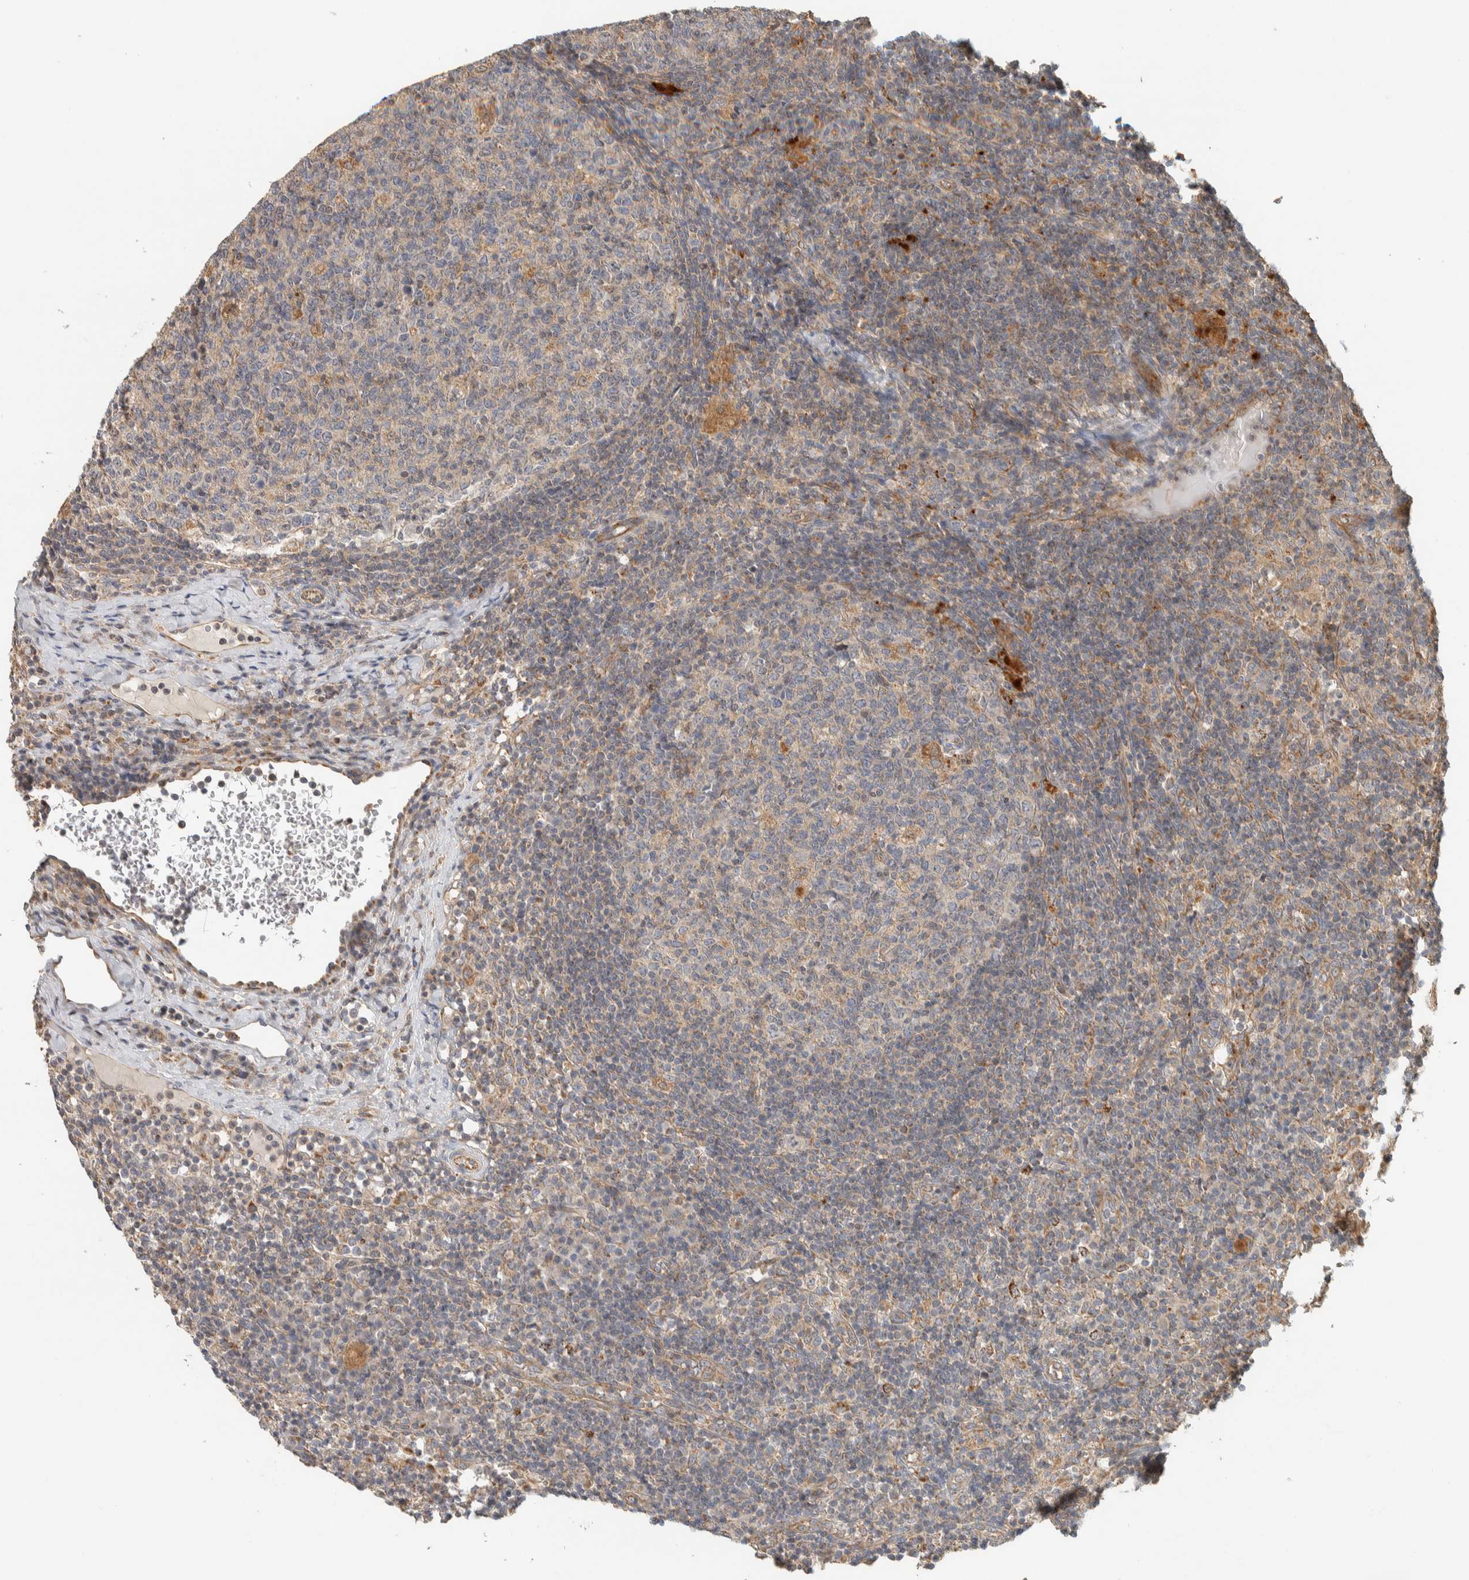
{"staining": {"intensity": "weak", "quantity": "25%-75%", "location": "cytoplasmic/membranous"}, "tissue": "lymph node", "cell_type": "Germinal center cells", "image_type": "normal", "snomed": [{"axis": "morphology", "description": "Normal tissue, NOS"}, {"axis": "morphology", "description": "Inflammation, NOS"}, {"axis": "topography", "description": "Lymph node"}], "caption": "The micrograph exhibits a brown stain indicating the presence of a protein in the cytoplasmic/membranous of germinal center cells in lymph node. (Stains: DAB (3,3'-diaminobenzidine) in brown, nuclei in blue, Microscopy: brightfield microscopy at high magnification).", "gene": "PDE7B", "patient": {"sex": "male", "age": 55}}